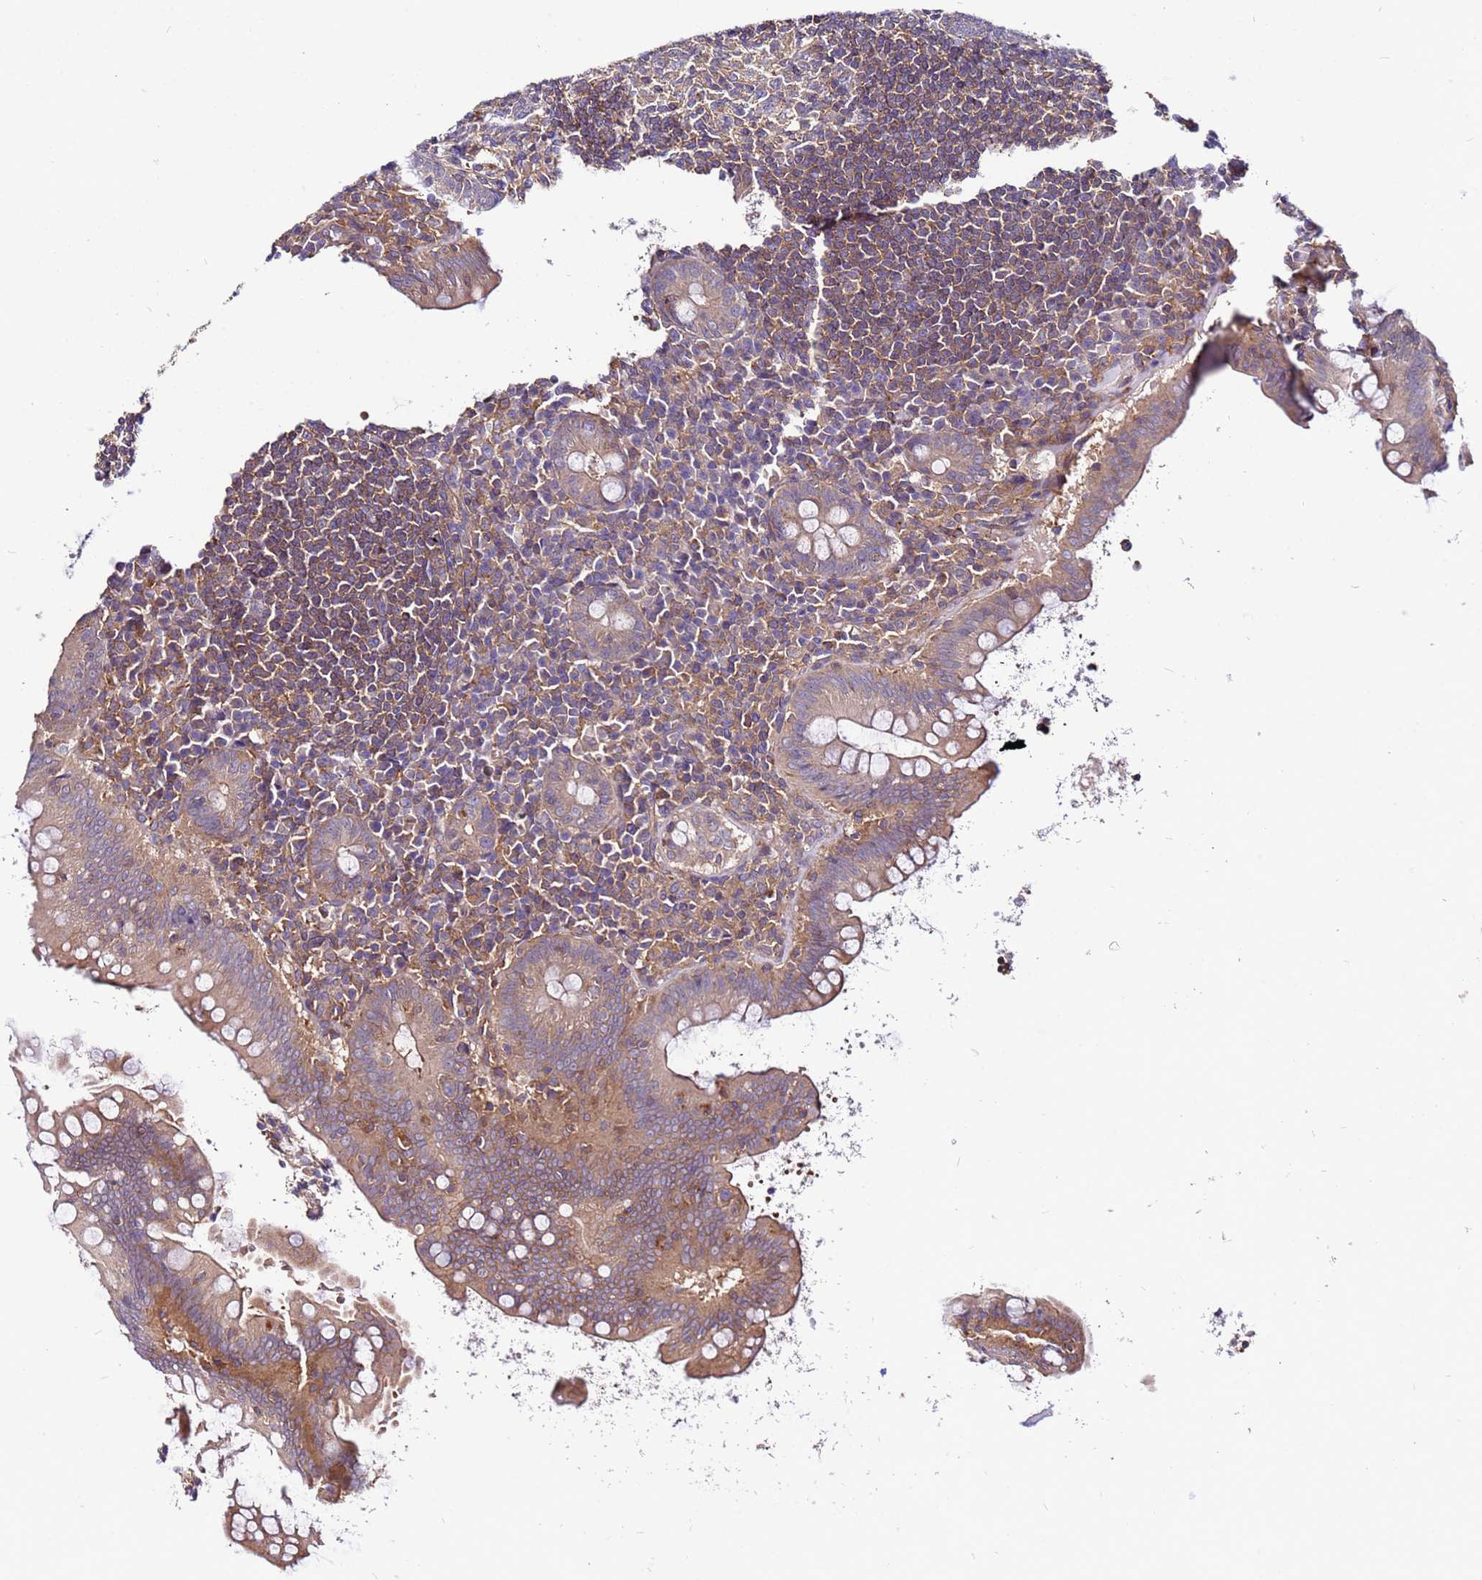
{"staining": {"intensity": "moderate", "quantity": ">75%", "location": "cytoplasmic/membranous"}, "tissue": "appendix", "cell_type": "Glandular cells", "image_type": "normal", "snomed": [{"axis": "morphology", "description": "Normal tissue, NOS"}, {"axis": "topography", "description": "Appendix"}], "caption": "Appendix stained with a protein marker demonstrates moderate staining in glandular cells.", "gene": "STK38L", "patient": {"sex": "female", "age": 33}}